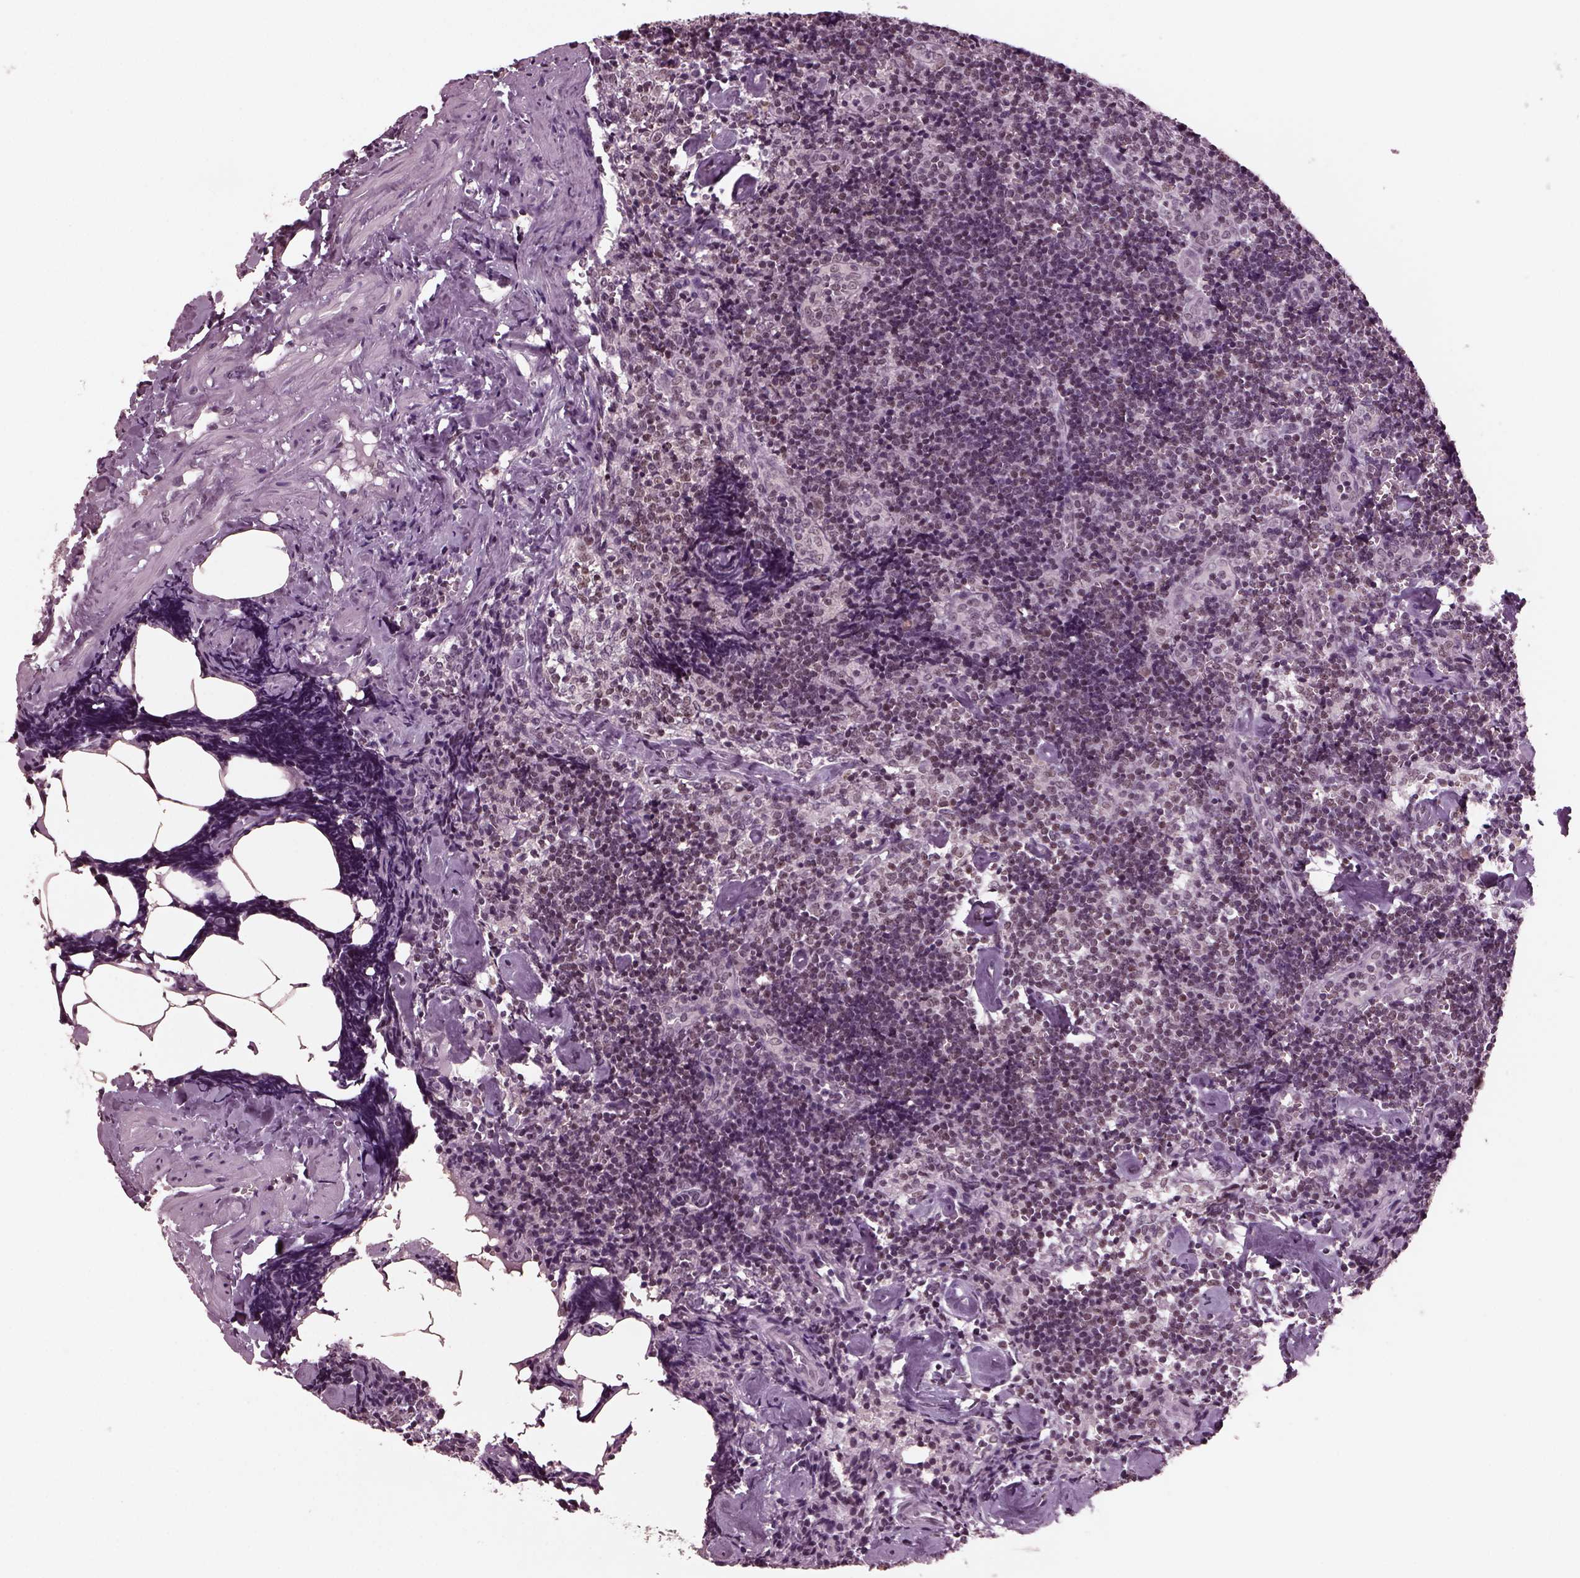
{"staining": {"intensity": "weak", "quantity": "<25%", "location": "cytoplasmic/membranous,nuclear"}, "tissue": "lymph node", "cell_type": "Germinal center cells", "image_type": "normal", "snomed": [{"axis": "morphology", "description": "Normal tissue, NOS"}, {"axis": "topography", "description": "Lymph node"}], "caption": "This is a photomicrograph of immunohistochemistry (IHC) staining of normal lymph node, which shows no positivity in germinal center cells.", "gene": "RUVBL2", "patient": {"sex": "female", "age": 50}}